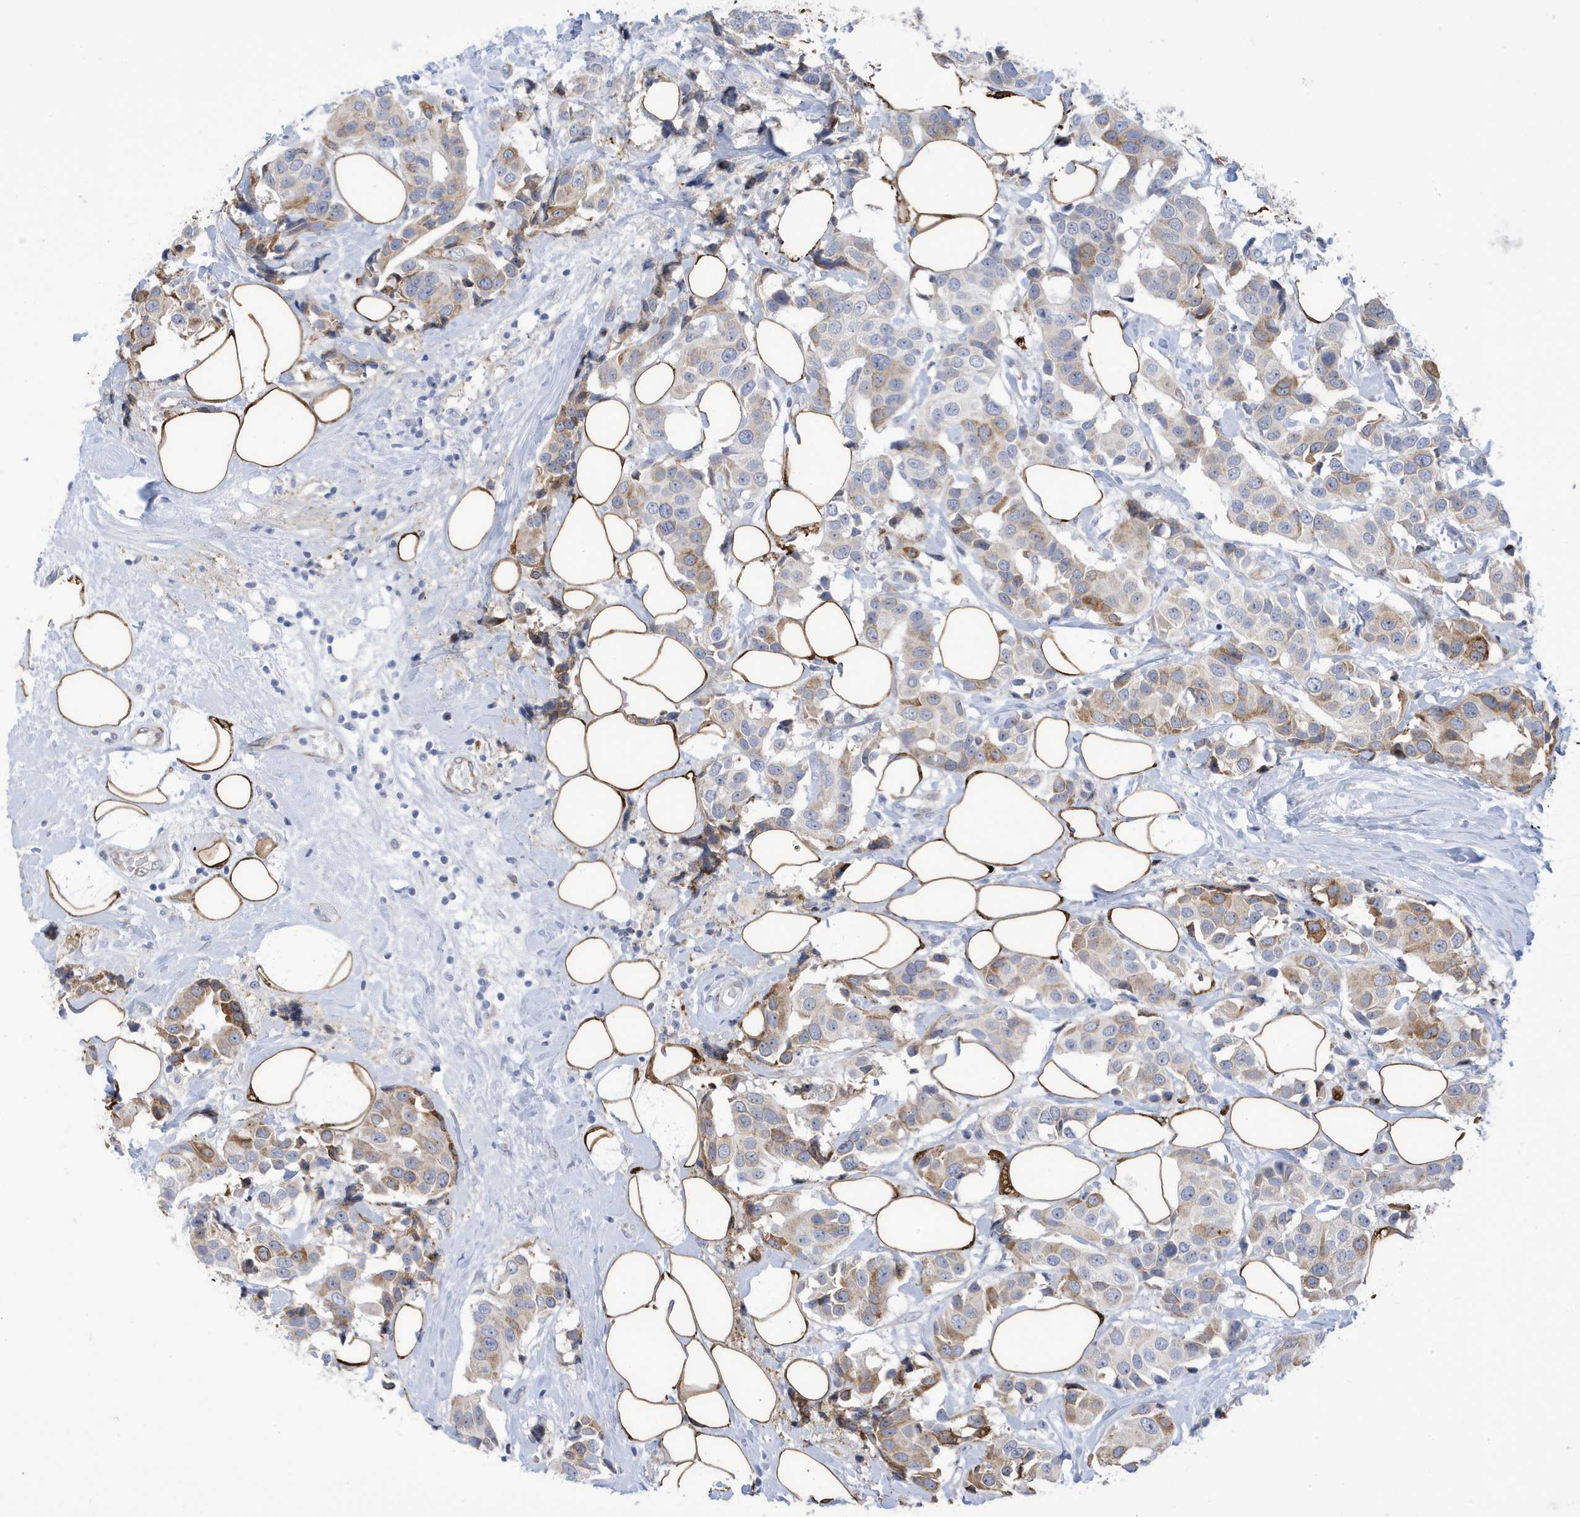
{"staining": {"intensity": "moderate", "quantity": "<25%", "location": "cytoplasmic/membranous"}, "tissue": "breast cancer", "cell_type": "Tumor cells", "image_type": "cancer", "snomed": [{"axis": "morphology", "description": "Normal tissue, NOS"}, {"axis": "morphology", "description": "Duct carcinoma"}, {"axis": "topography", "description": "Breast"}], "caption": "Immunohistochemistry image of neoplastic tissue: breast cancer stained using immunohistochemistry displays low levels of moderate protein expression localized specifically in the cytoplasmic/membranous of tumor cells, appearing as a cytoplasmic/membranous brown color.", "gene": "SEMA3F", "patient": {"sex": "female", "age": 39}}